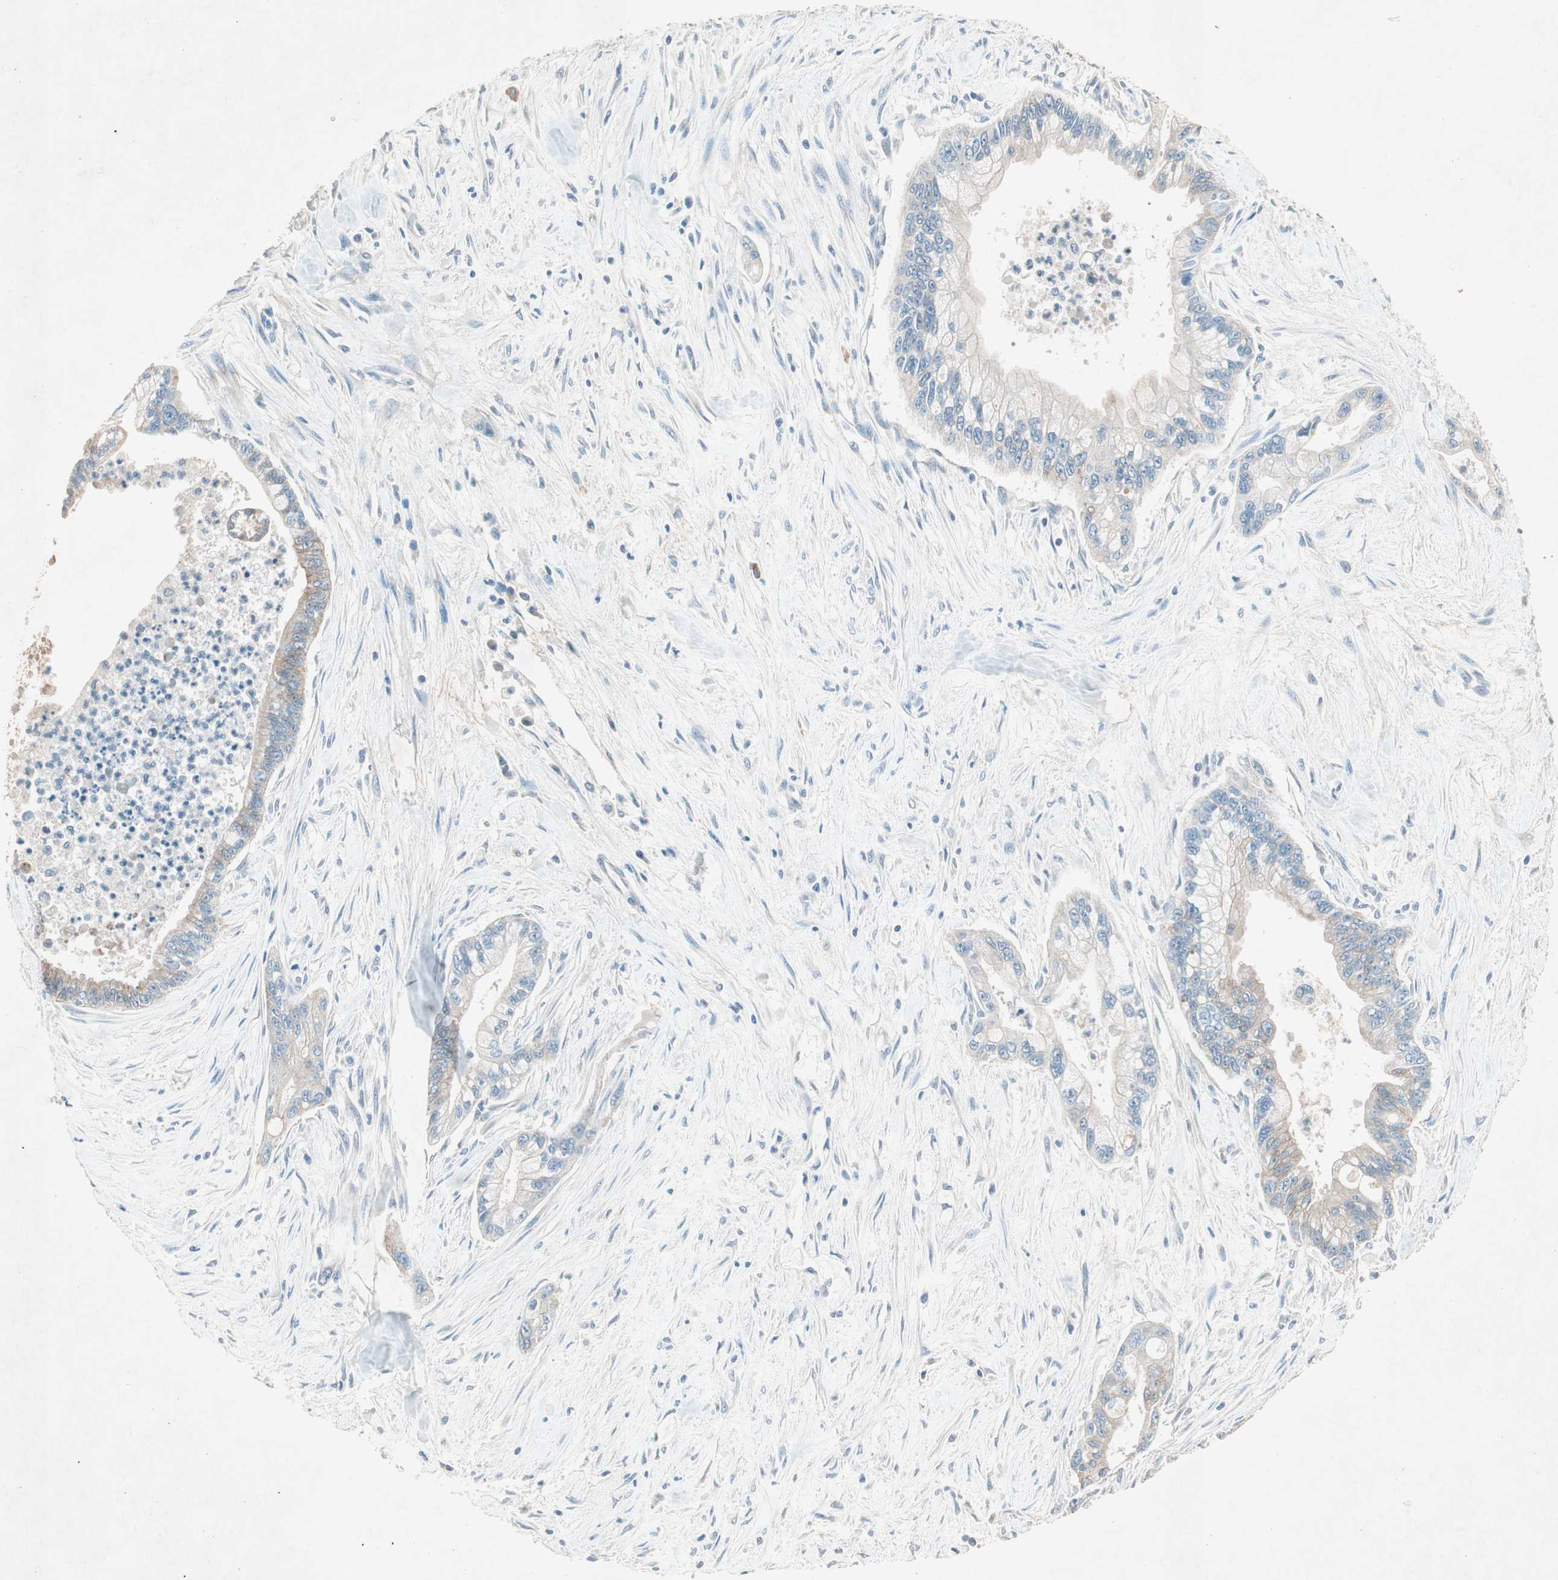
{"staining": {"intensity": "weak", "quantity": "<25%", "location": "cytoplasmic/membranous"}, "tissue": "pancreatic cancer", "cell_type": "Tumor cells", "image_type": "cancer", "snomed": [{"axis": "morphology", "description": "Adenocarcinoma, NOS"}, {"axis": "topography", "description": "Pancreas"}], "caption": "Tumor cells show no significant positivity in pancreatic adenocarcinoma.", "gene": "NKAIN1", "patient": {"sex": "male", "age": 70}}